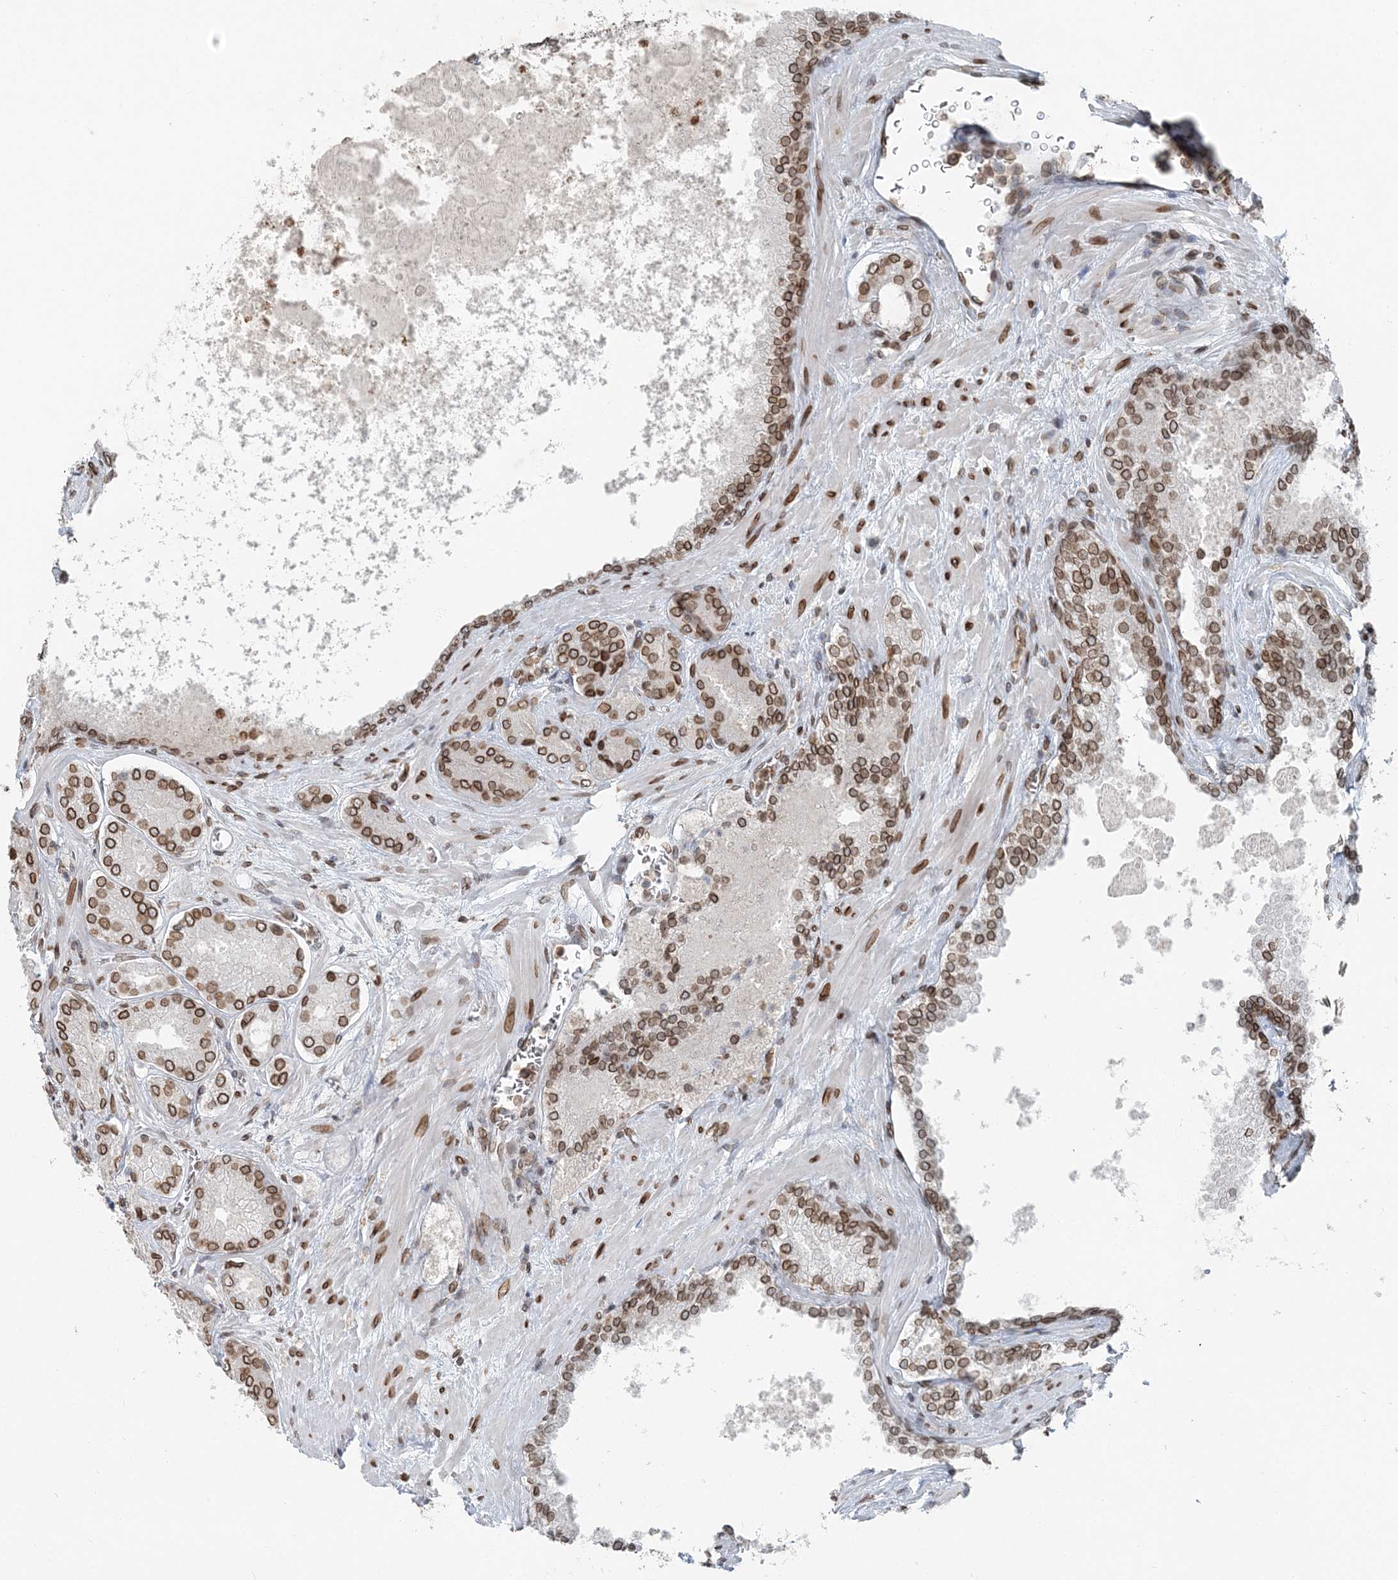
{"staining": {"intensity": "moderate", "quantity": ">75%", "location": "cytoplasmic/membranous,nuclear"}, "tissue": "prostate cancer", "cell_type": "Tumor cells", "image_type": "cancer", "snomed": [{"axis": "morphology", "description": "Adenocarcinoma, Low grade"}, {"axis": "topography", "description": "Prostate"}], "caption": "Immunohistochemical staining of human adenocarcinoma (low-grade) (prostate) exhibits medium levels of moderate cytoplasmic/membranous and nuclear staining in approximately >75% of tumor cells.", "gene": "GJD4", "patient": {"sex": "male", "age": 74}}